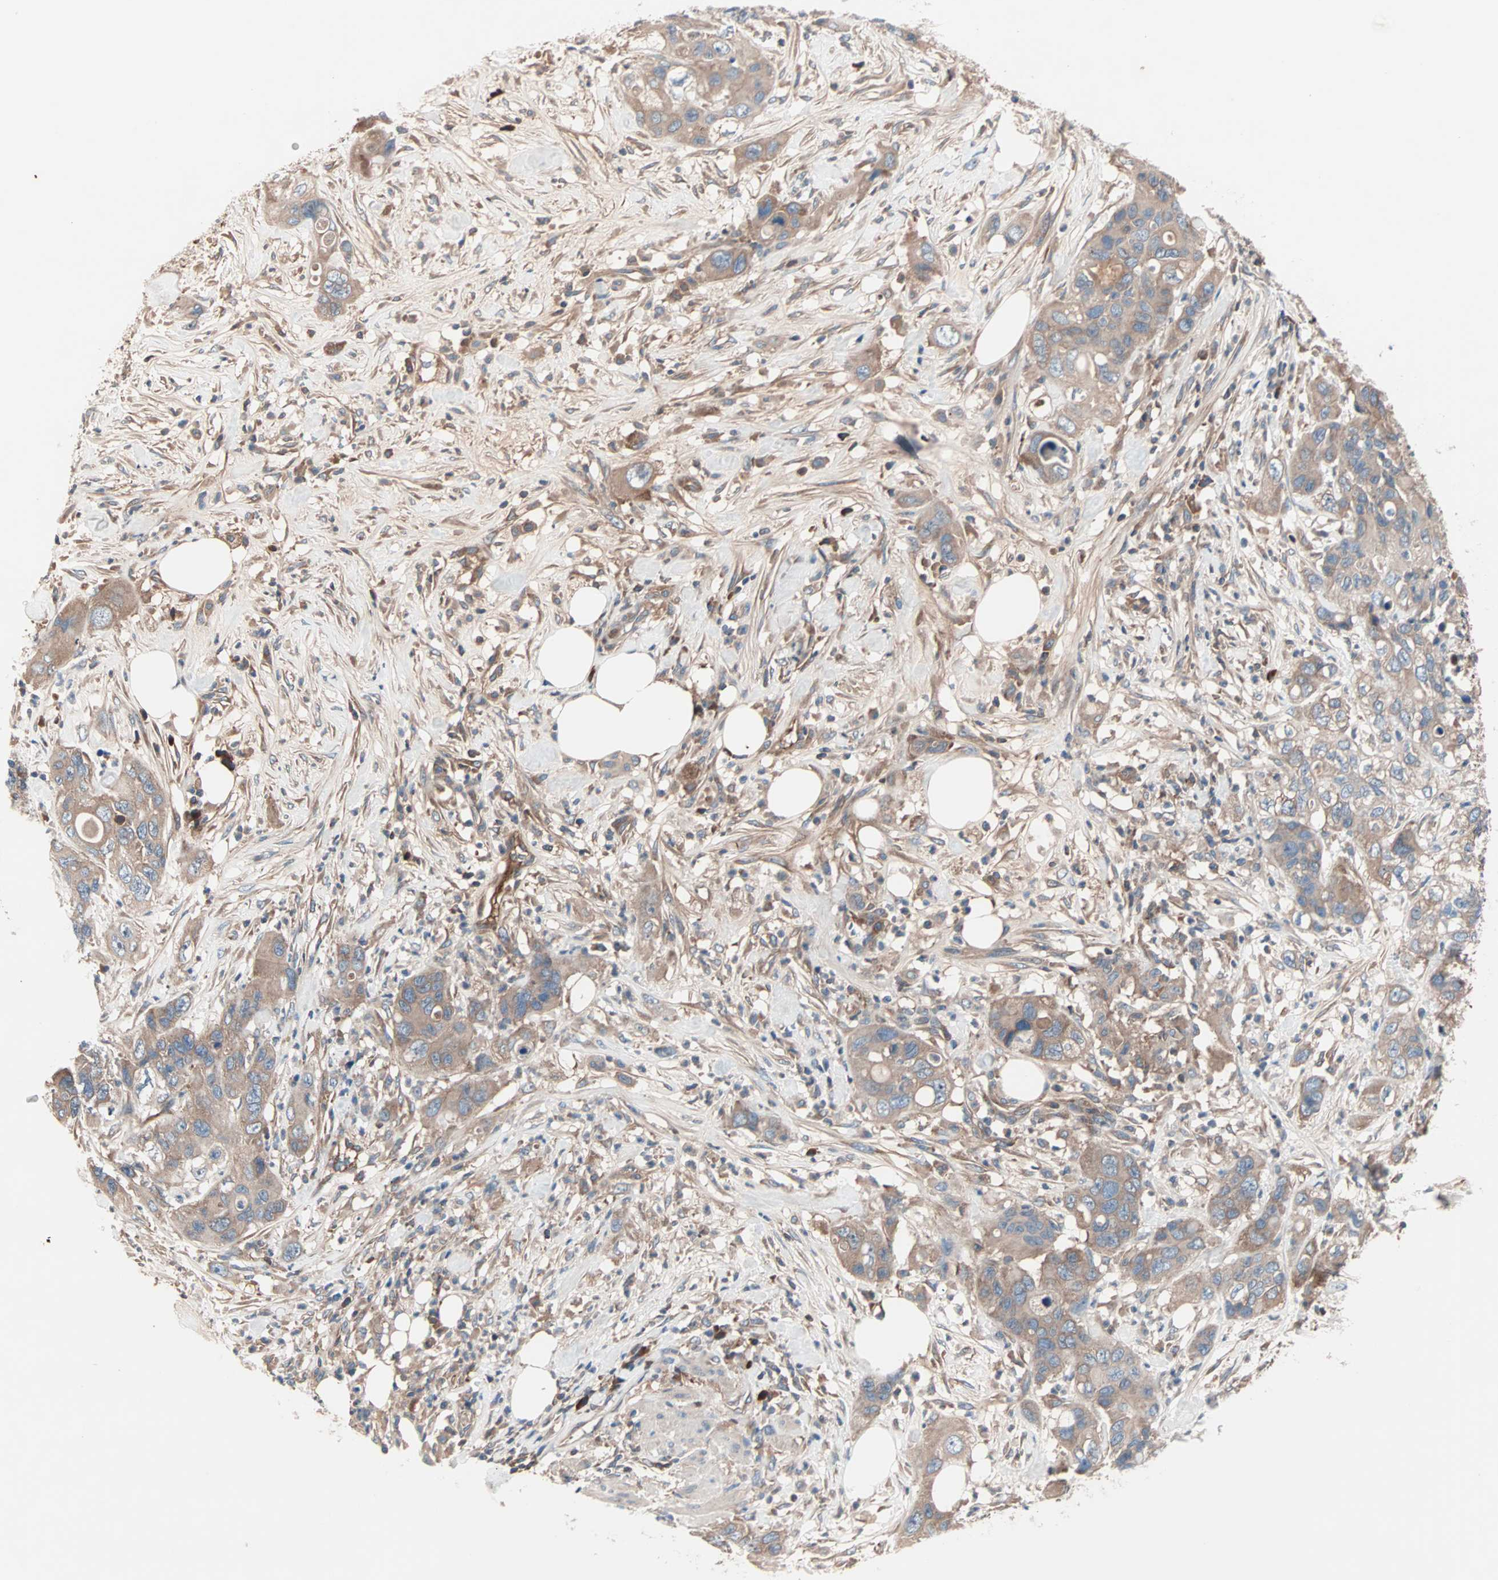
{"staining": {"intensity": "moderate", "quantity": ">75%", "location": "cytoplasmic/membranous"}, "tissue": "pancreatic cancer", "cell_type": "Tumor cells", "image_type": "cancer", "snomed": [{"axis": "morphology", "description": "Adenocarcinoma, NOS"}, {"axis": "topography", "description": "Pancreas"}], "caption": "The histopathology image demonstrates staining of pancreatic cancer (adenocarcinoma), revealing moderate cytoplasmic/membranous protein positivity (brown color) within tumor cells.", "gene": "CAD", "patient": {"sex": "female", "age": 71}}